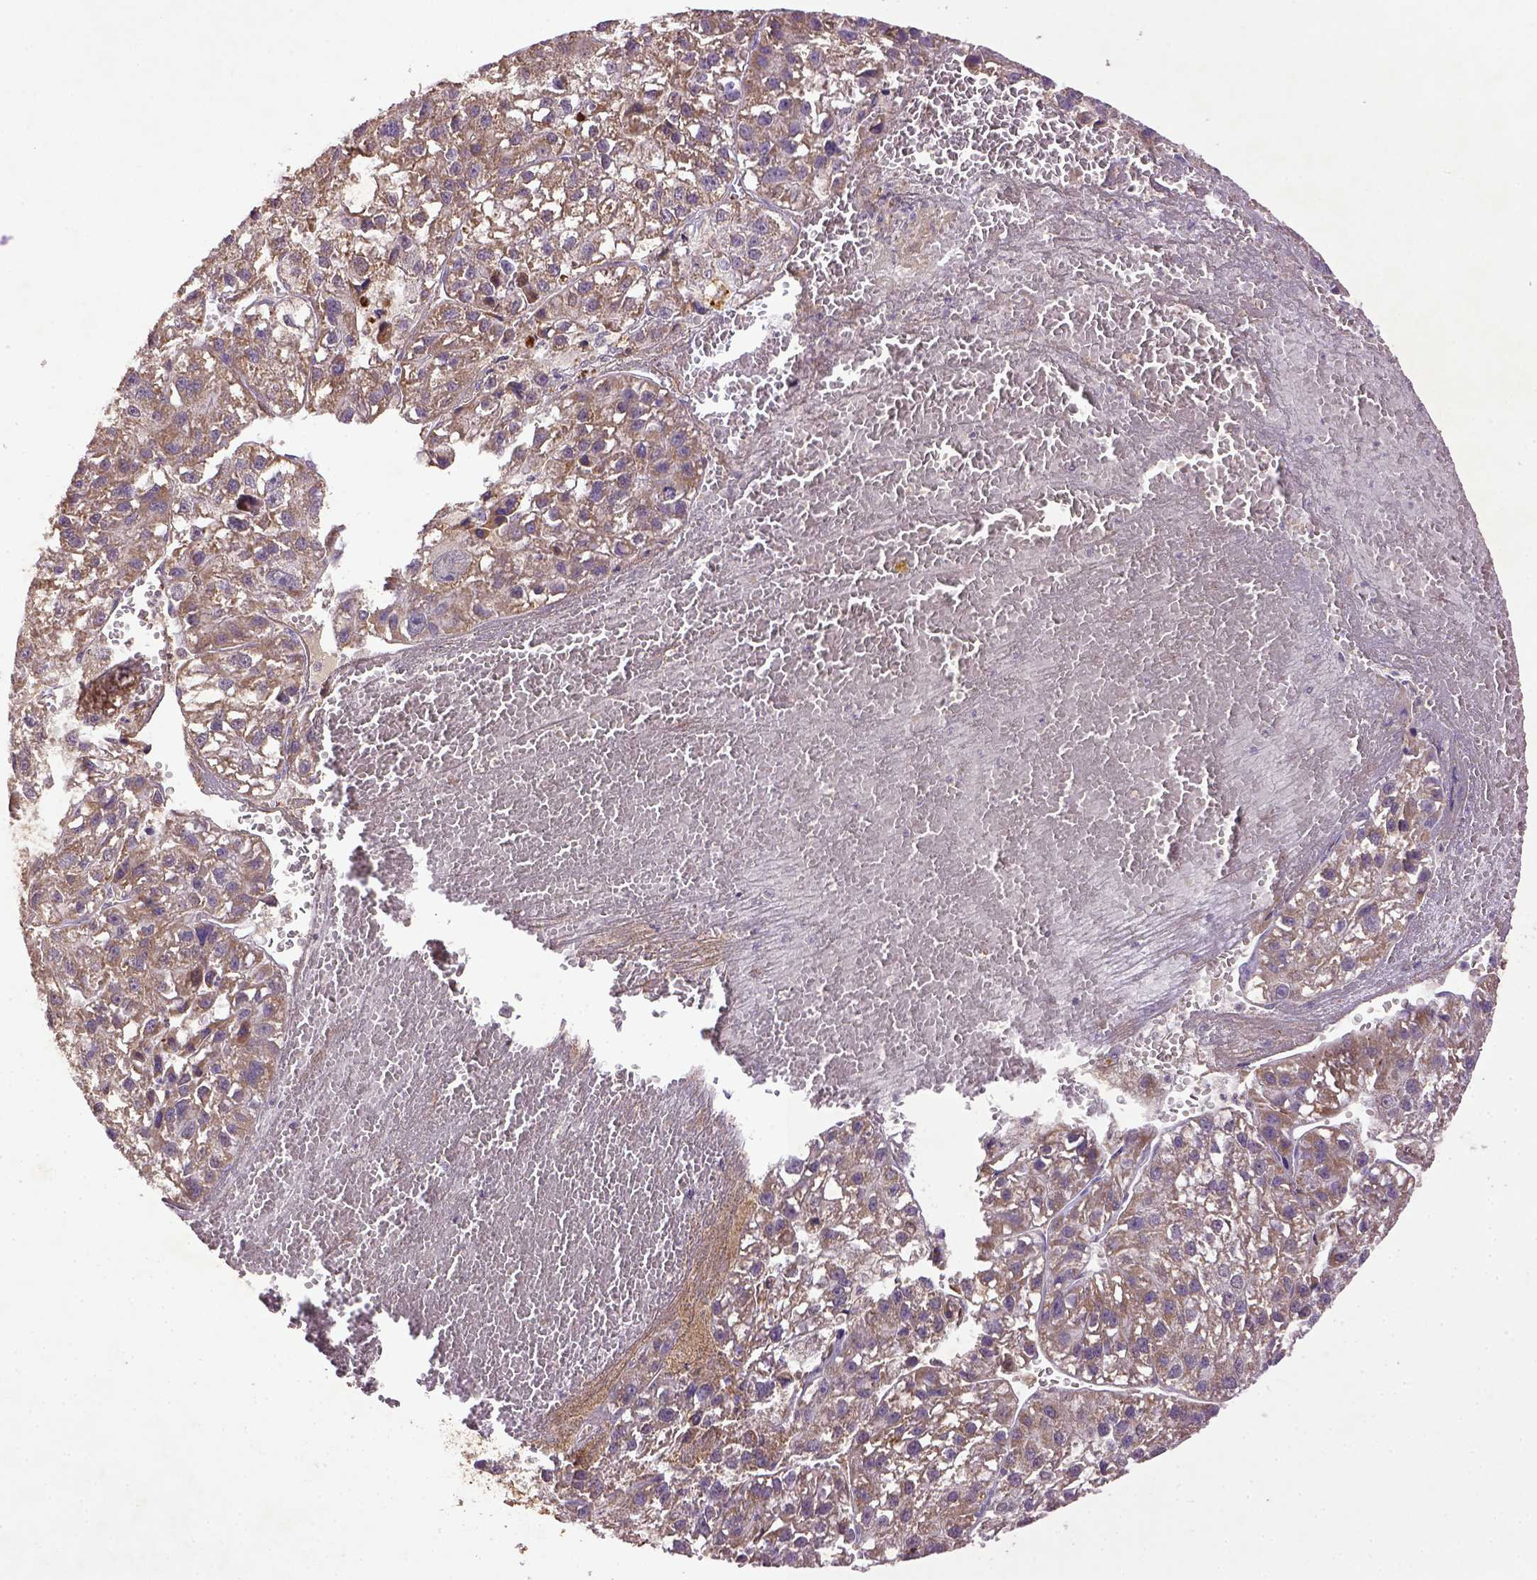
{"staining": {"intensity": "weak", "quantity": ">75%", "location": "cytoplasmic/membranous"}, "tissue": "liver cancer", "cell_type": "Tumor cells", "image_type": "cancer", "snomed": [{"axis": "morphology", "description": "Carcinoma, Hepatocellular, NOS"}, {"axis": "topography", "description": "Liver"}], "caption": "DAB (3,3'-diaminobenzidine) immunohistochemical staining of liver cancer (hepatocellular carcinoma) reveals weak cytoplasmic/membranous protein positivity in about >75% of tumor cells.", "gene": "MT-CO1", "patient": {"sex": "female", "age": 70}}